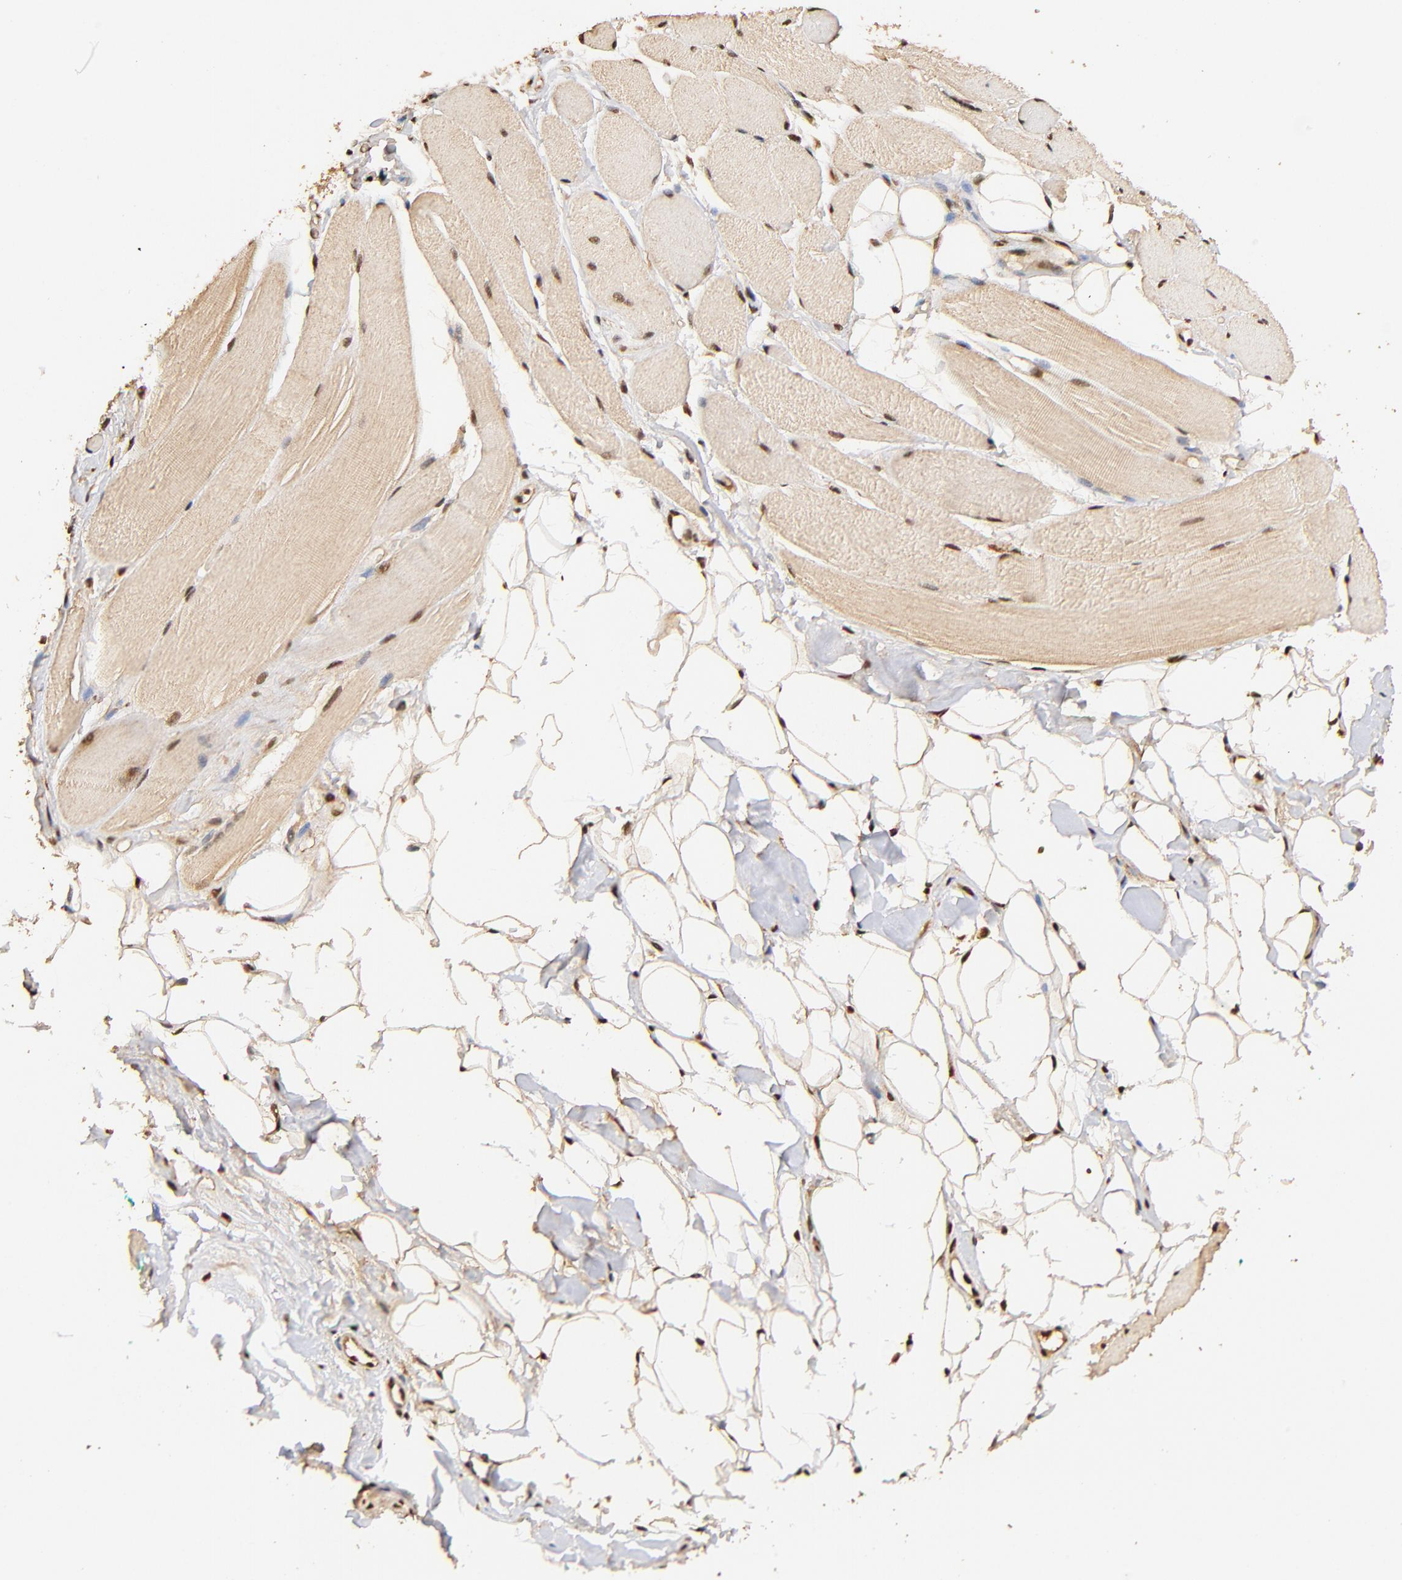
{"staining": {"intensity": "strong", "quantity": ">75%", "location": "nuclear"}, "tissue": "skeletal muscle", "cell_type": "Myocytes", "image_type": "normal", "snomed": [{"axis": "morphology", "description": "Normal tissue, NOS"}, {"axis": "topography", "description": "Skeletal muscle"}, {"axis": "topography", "description": "Peripheral nerve tissue"}], "caption": "Brown immunohistochemical staining in unremarkable skeletal muscle shows strong nuclear expression in about >75% of myocytes.", "gene": "MED12", "patient": {"sex": "female", "age": 84}}